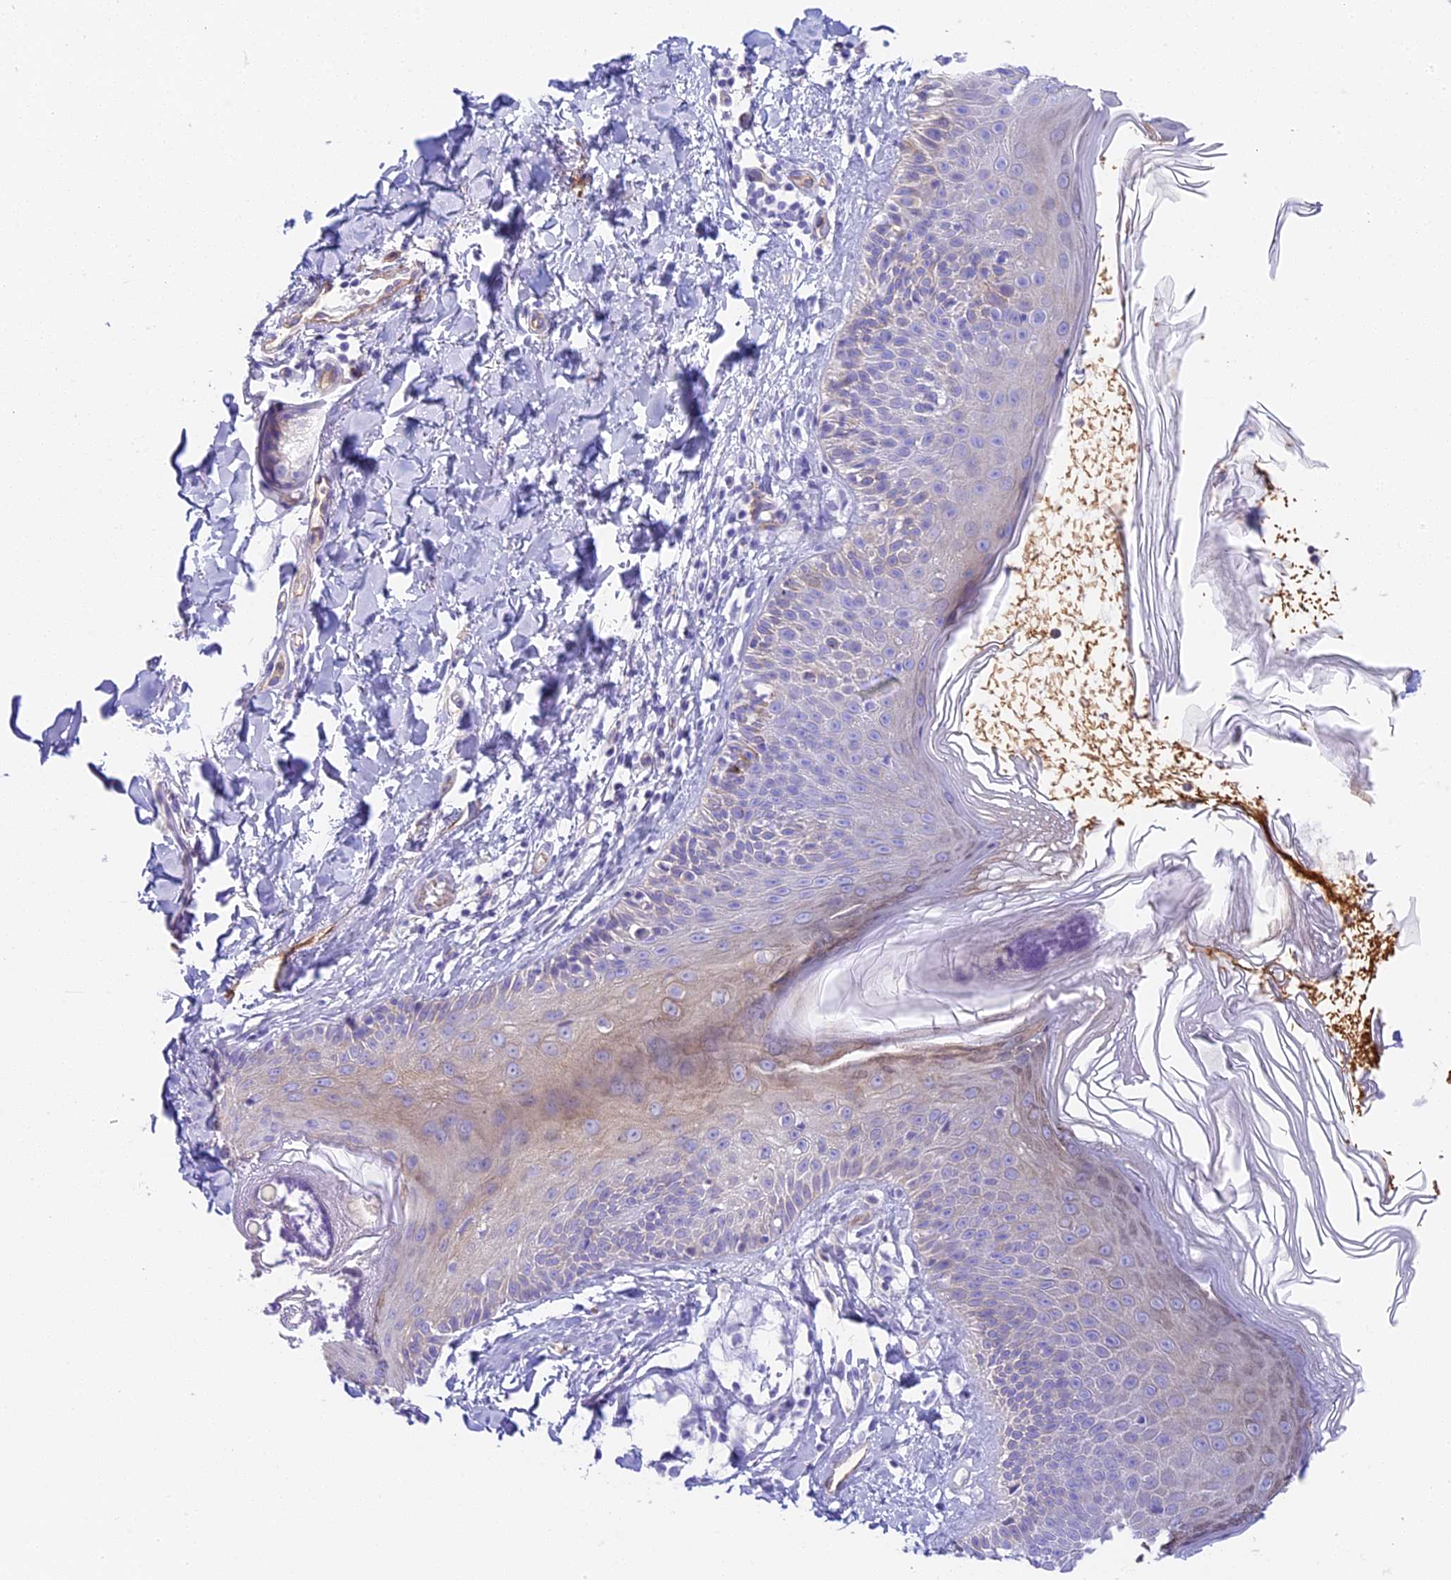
{"staining": {"intensity": "negative", "quantity": "none", "location": "none"}, "tissue": "skin", "cell_type": "Fibroblasts", "image_type": "normal", "snomed": [{"axis": "morphology", "description": "Normal tissue, NOS"}, {"axis": "topography", "description": "Skin"}], "caption": "Skin stained for a protein using IHC demonstrates no staining fibroblasts.", "gene": "HOMER3", "patient": {"sex": "male", "age": 52}}